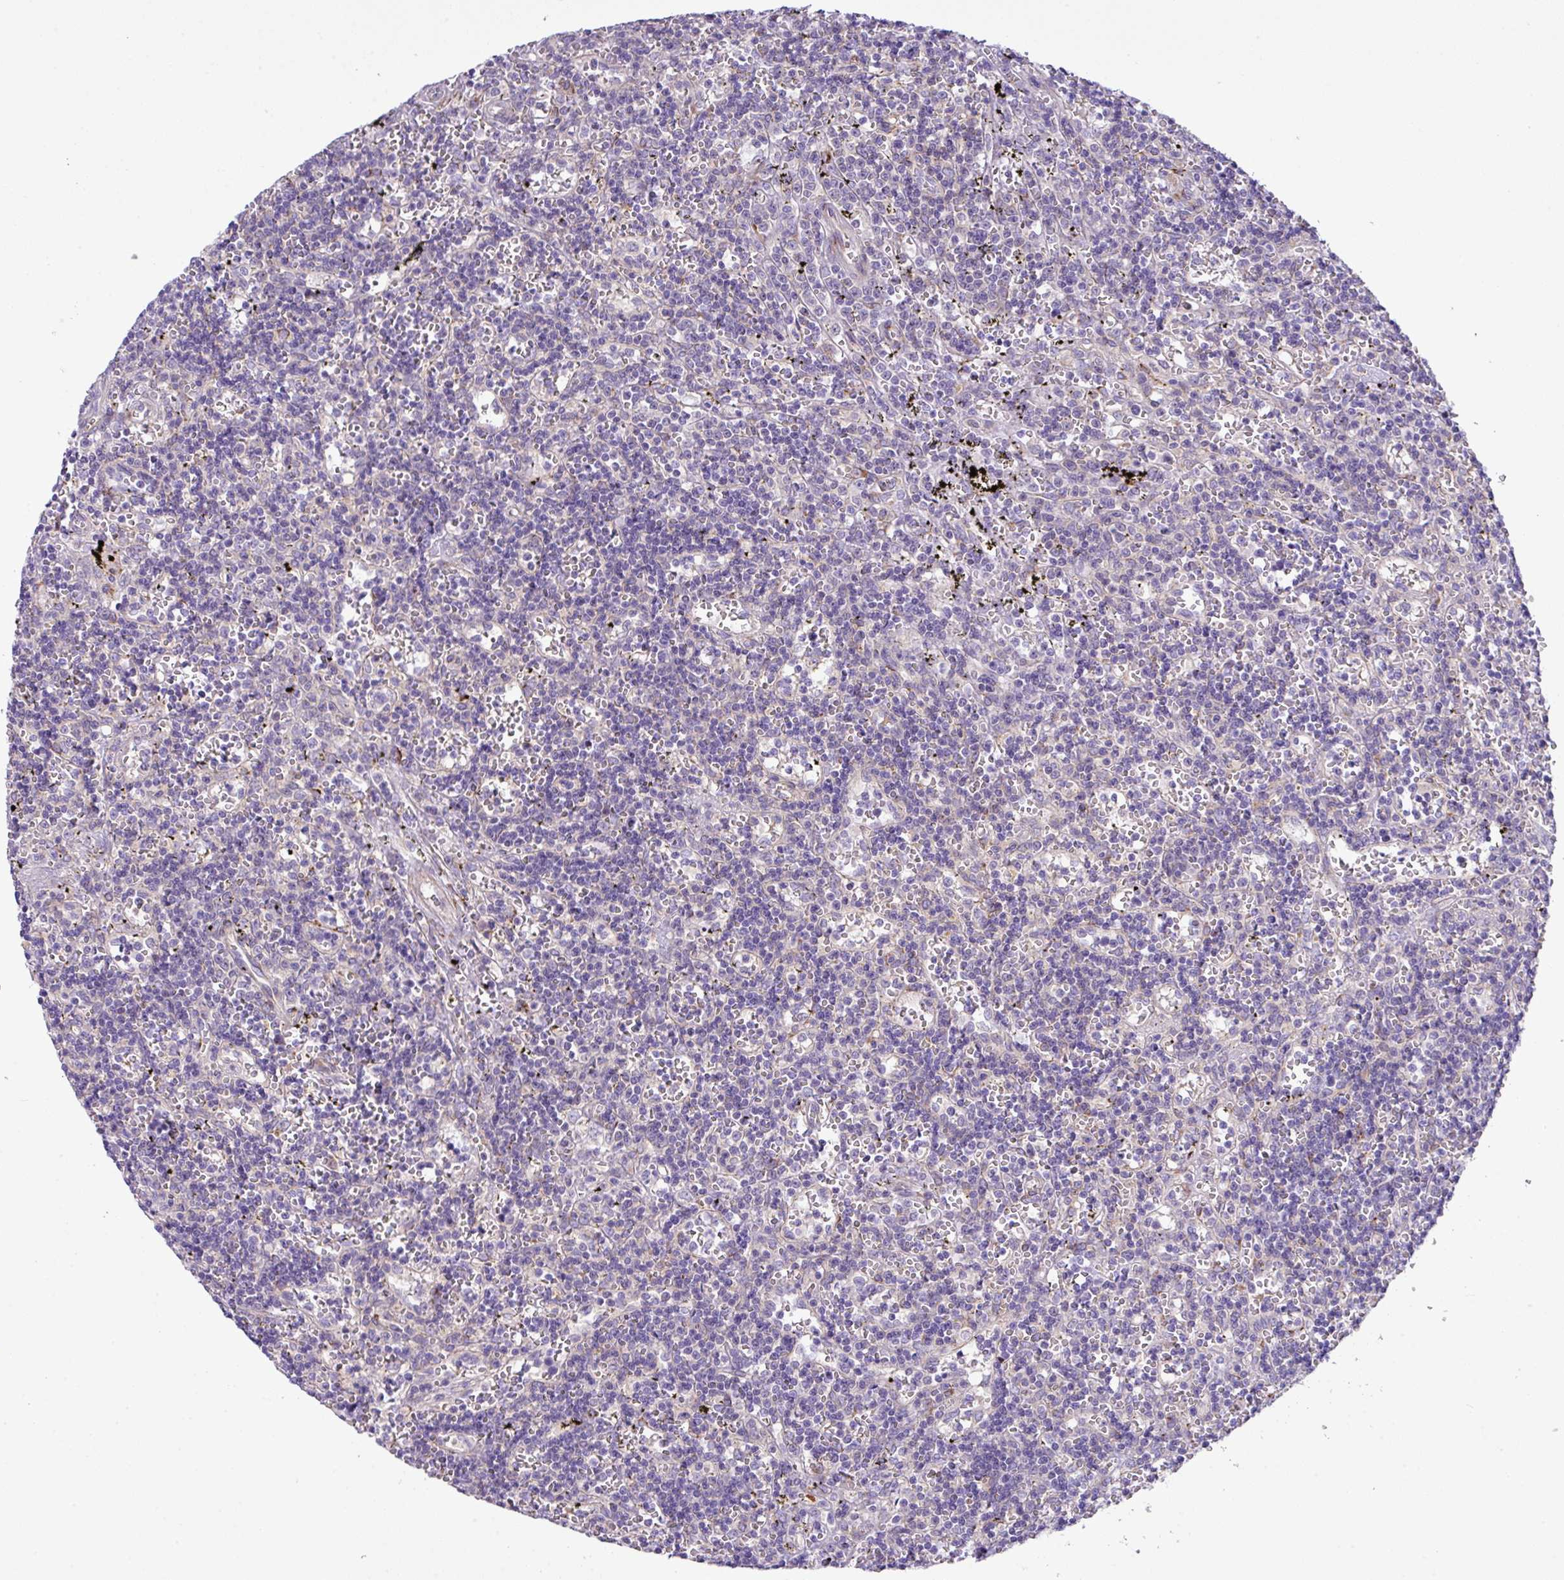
{"staining": {"intensity": "negative", "quantity": "none", "location": "none"}, "tissue": "lymphoma", "cell_type": "Tumor cells", "image_type": "cancer", "snomed": [{"axis": "morphology", "description": "Malignant lymphoma, non-Hodgkin's type, Low grade"}, {"axis": "topography", "description": "Spleen"}], "caption": "Tumor cells show no significant protein staining in malignant lymphoma, non-Hodgkin's type (low-grade). The staining was performed using DAB to visualize the protein expression in brown, while the nuclei were stained in blue with hematoxylin (Magnification: 20x).", "gene": "CFAP97", "patient": {"sex": "male", "age": 60}}